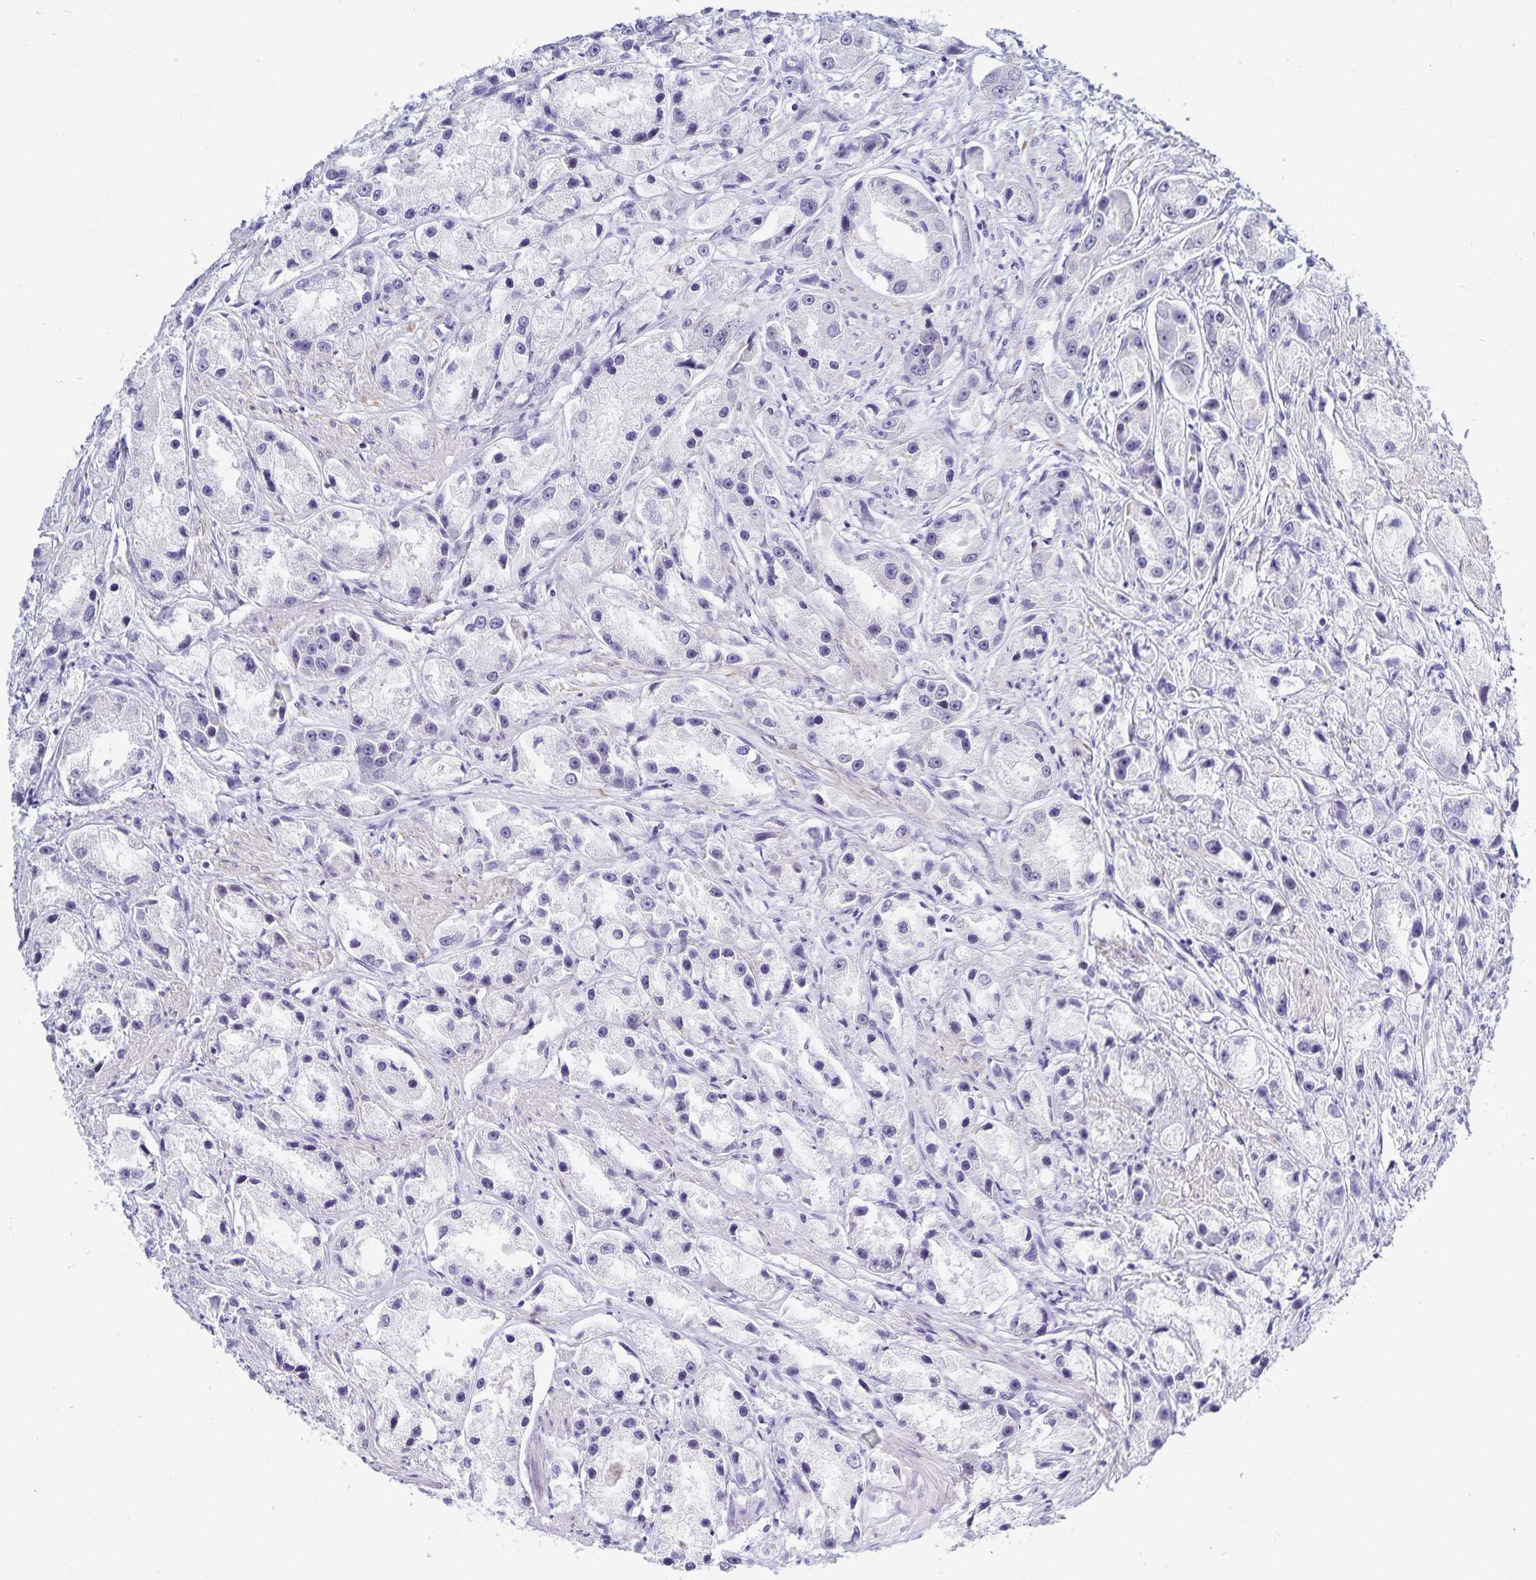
{"staining": {"intensity": "negative", "quantity": "none", "location": "none"}, "tissue": "prostate cancer", "cell_type": "Tumor cells", "image_type": "cancer", "snomed": [{"axis": "morphology", "description": "Adenocarcinoma, High grade"}, {"axis": "topography", "description": "Prostate"}], "caption": "DAB immunohistochemical staining of human prostate high-grade adenocarcinoma shows no significant expression in tumor cells.", "gene": "HMGB3", "patient": {"sex": "male", "age": 67}}